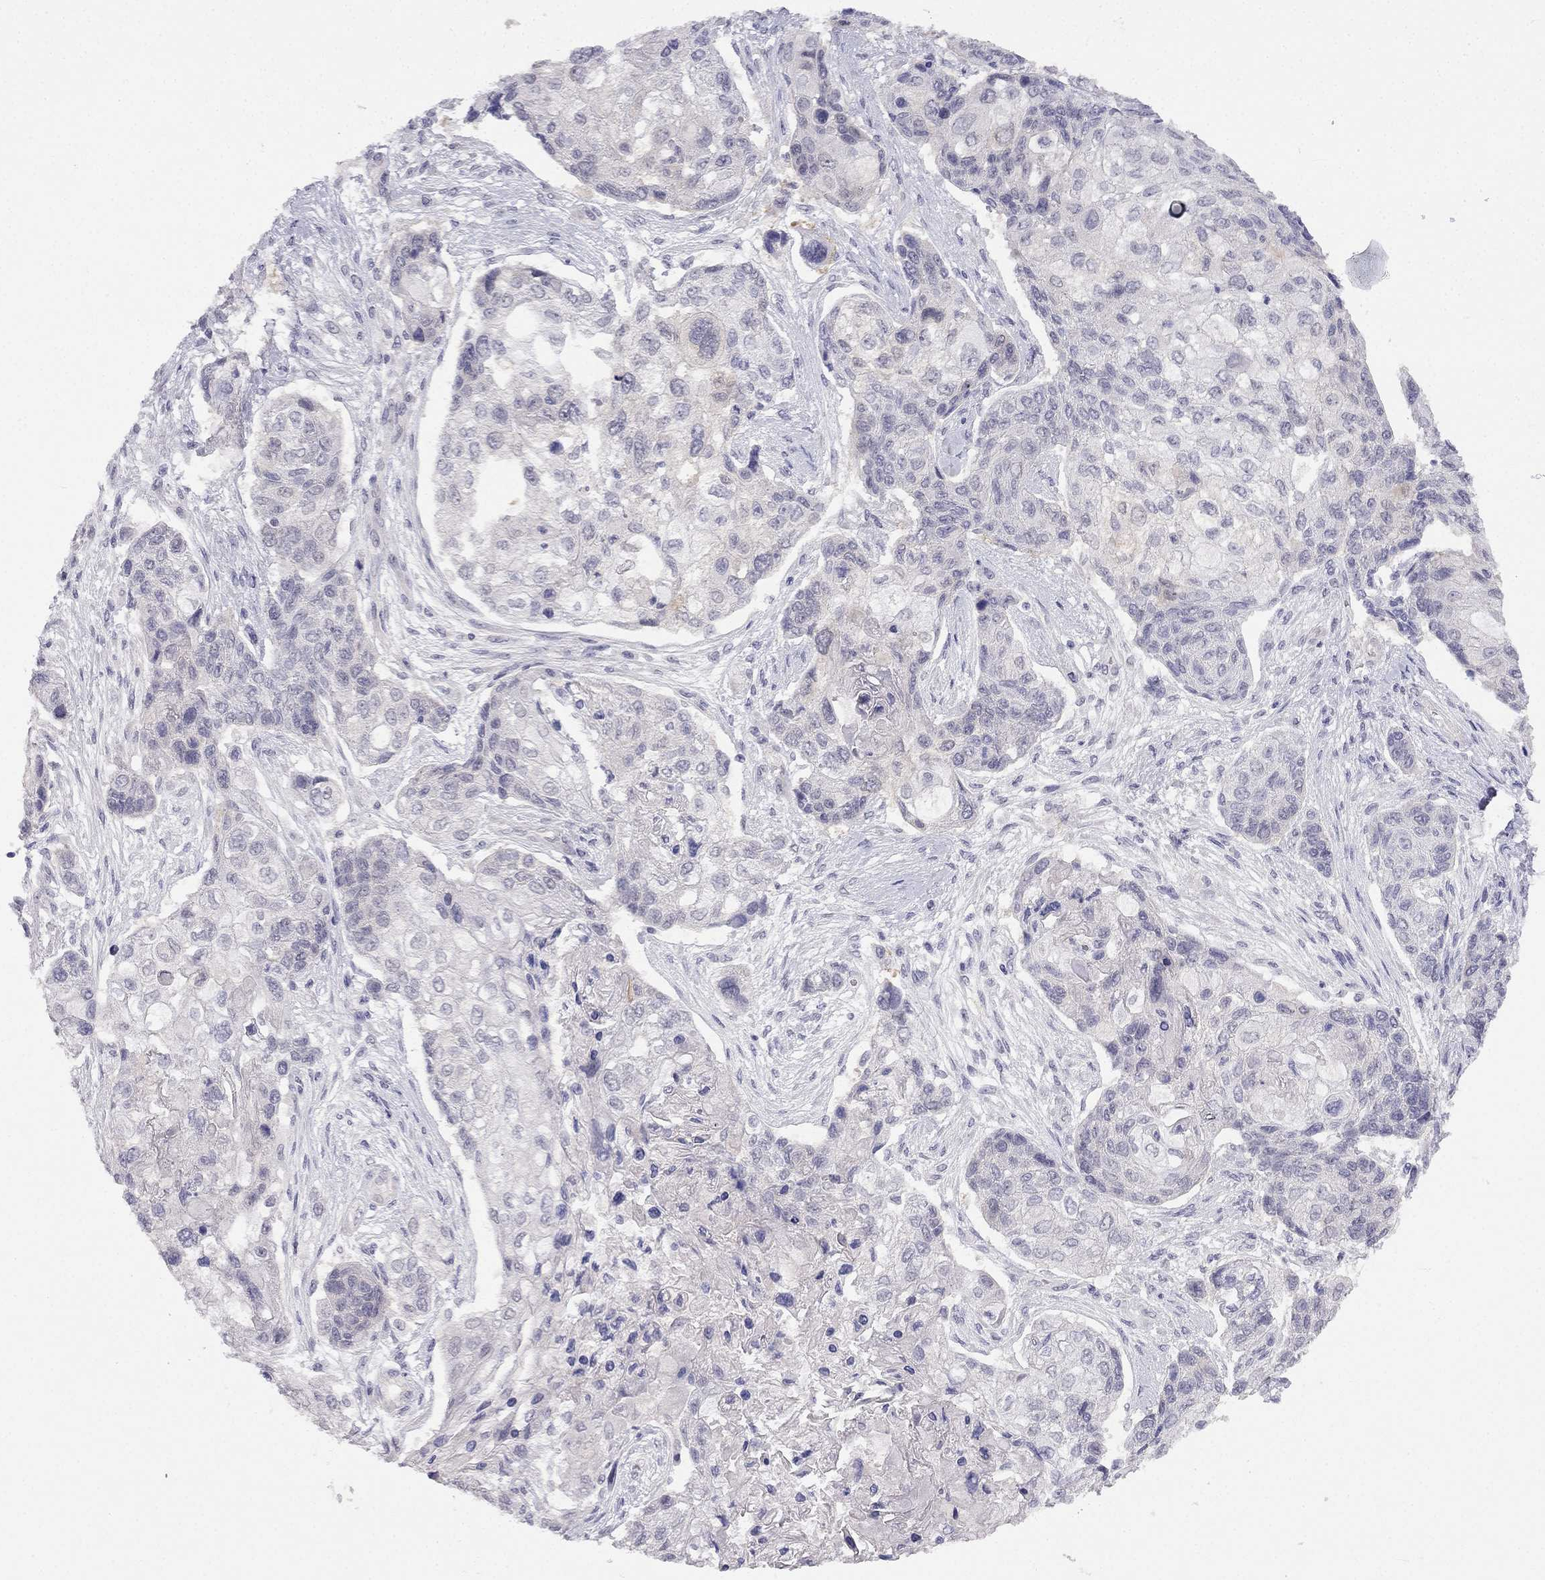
{"staining": {"intensity": "negative", "quantity": "none", "location": "none"}, "tissue": "lung cancer", "cell_type": "Tumor cells", "image_type": "cancer", "snomed": [{"axis": "morphology", "description": "Squamous cell carcinoma, NOS"}, {"axis": "topography", "description": "Lung"}], "caption": "Human lung cancer stained for a protein using immunohistochemistry (IHC) shows no staining in tumor cells.", "gene": "C16orf89", "patient": {"sex": "male", "age": 69}}